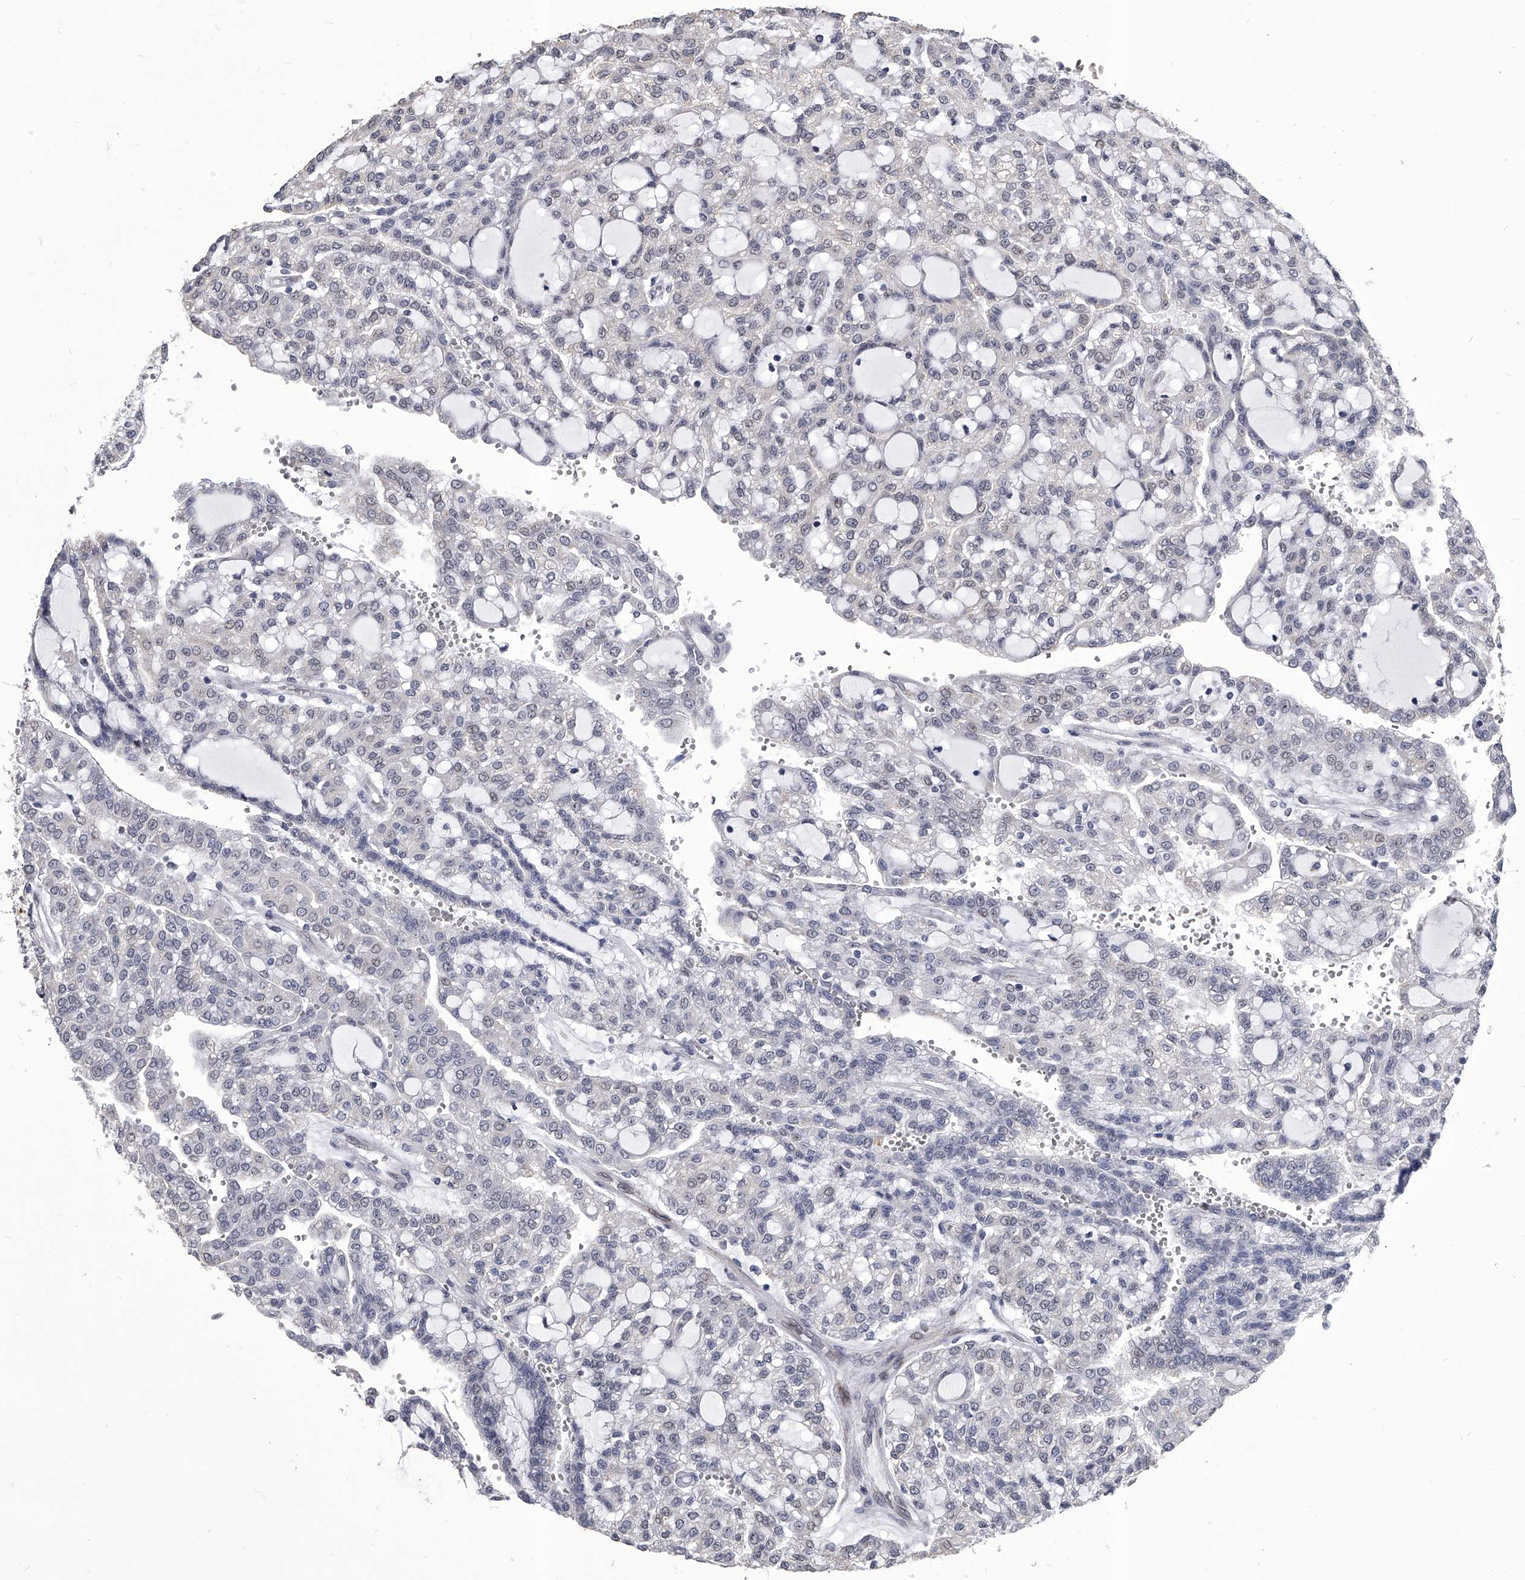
{"staining": {"intensity": "negative", "quantity": "none", "location": "none"}, "tissue": "renal cancer", "cell_type": "Tumor cells", "image_type": "cancer", "snomed": [{"axis": "morphology", "description": "Adenocarcinoma, NOS"}, {"axis": "topography", "description": "Kidney"}], "caption": "This is an IHC histopathology image of adenocarcinoma (renal). There is no positivity in tumor cells.", "gene": "CMTR1", "patient": {"sex": "male", "age": 63}}